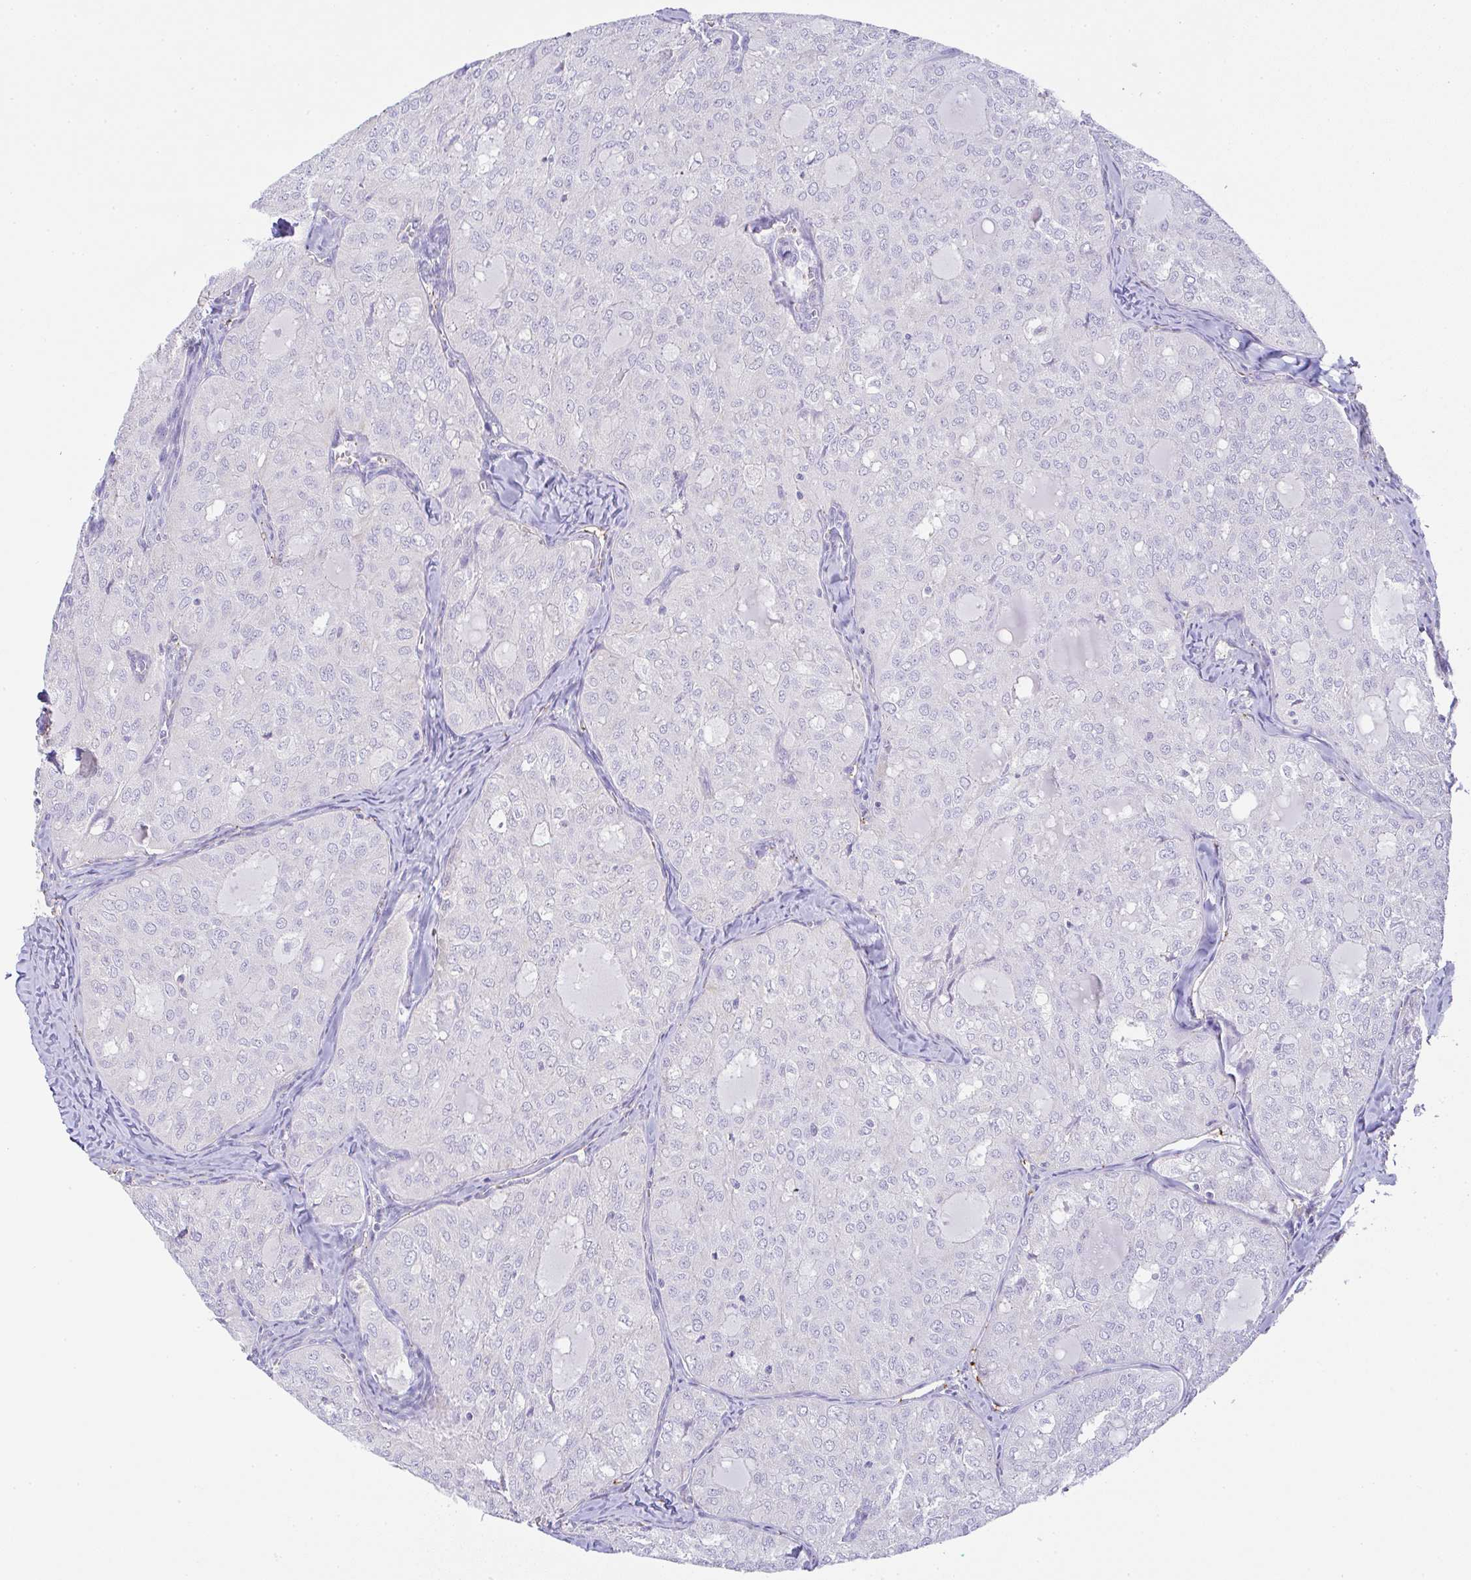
{"staining": {"intensity": "negative", "quantity": "none", "location": "none"}, "tissue": "thyroid cancer", "cell_type": "Tumor cells", "image_type": "cancer", "snomed": [{"axis": "morphology", "description": "Follicular adenoma carcinoma, NOS"}, {"axis": "topography", "description": "Thyroid gland"}], "caption": "Image shows no significant protein expression in tumor cells of follicular adenoma carcinoma (thyroid). (Stains: DAB (3,3'-diaminobenzidine) immunohistochemistry with hematoxylin counter stain, Microscopy: brightfield microscopy at high magnification).", "gene": "TNFAIP8", "patient": {"sex": "male", "age": 75}}